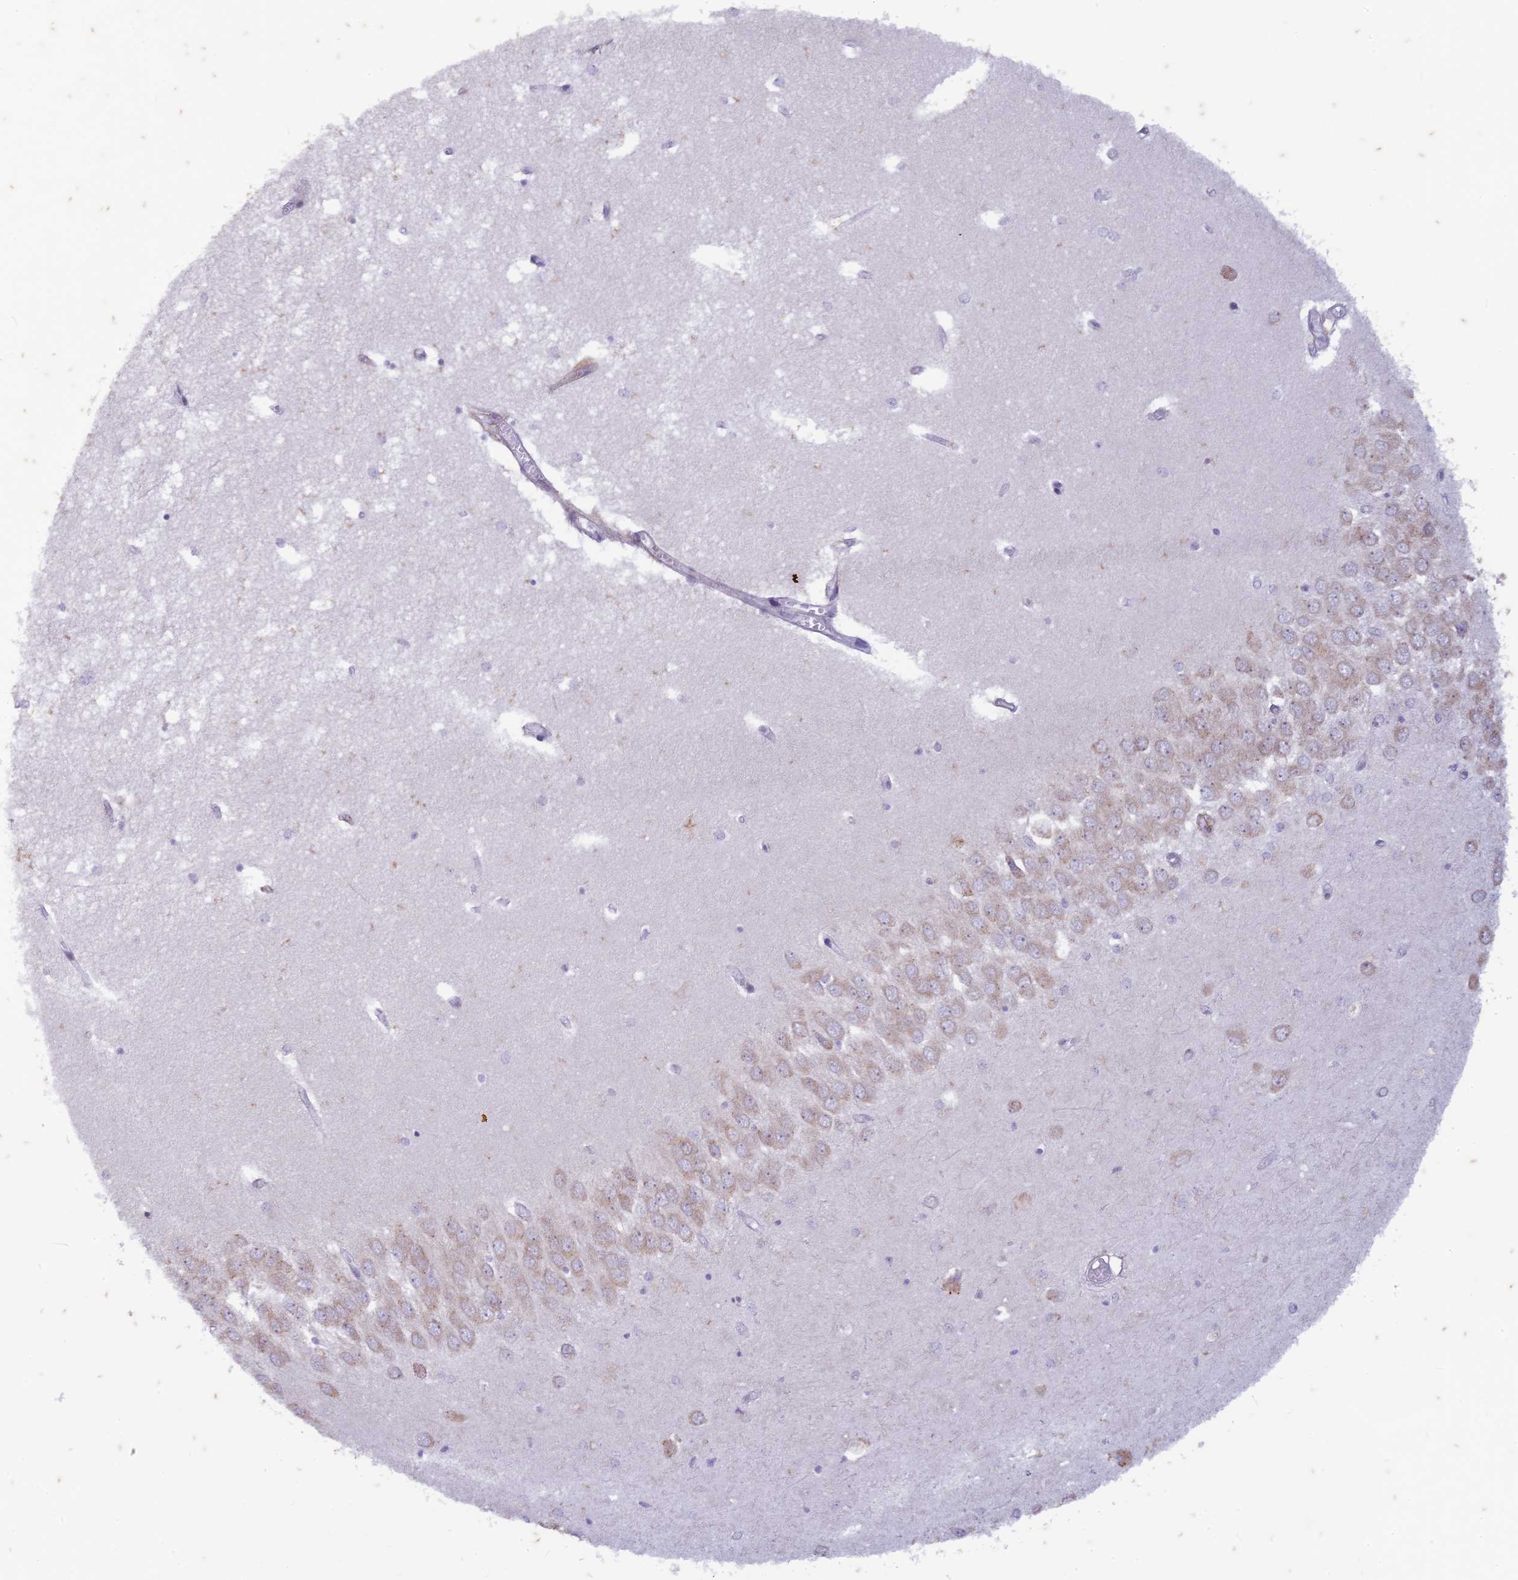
{"staining": {"intensity": "negative", "quantity": "none", "location": "none"}, "tissue": "hippocampus", "cell_type": "Glial cells", "image_type": "normal", "snomed": [{"axis": "morphology", "description": "Normal tissue, NOS"}, {"axis": "topography", "description": "Hippocampus"}], "caption": "IHC histopathology image of unremarkable hippocampus stained for a protein (brown), which reveals no staining in glial cells. (DAB (3,3'-diaminobenzidine) IHC with hematoxylin counter stain).", "gene": "PABPN1L", "patient": {"sex": "male", "age": 70}}